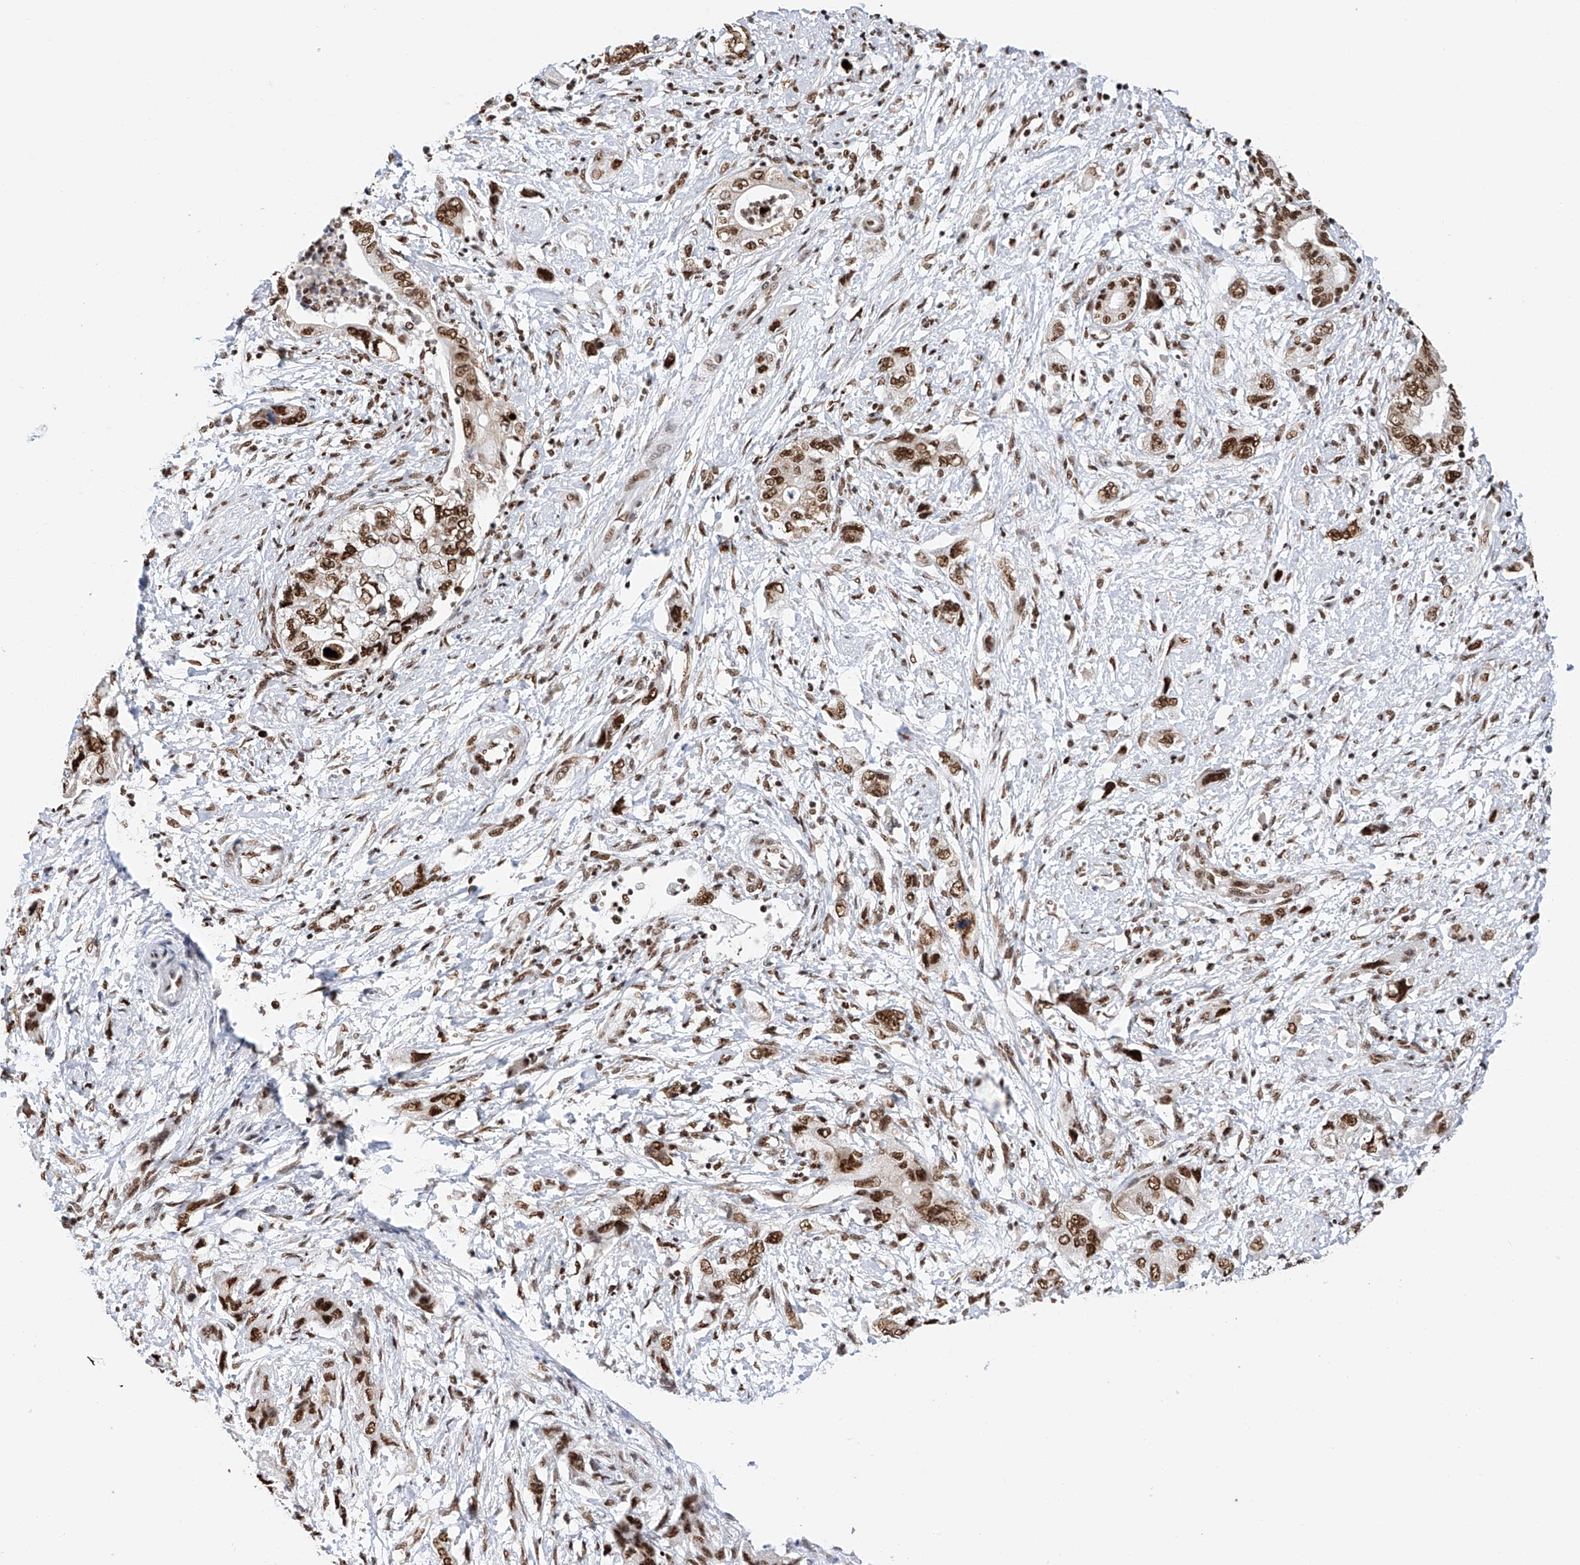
{"staining": {"intensity": "strong", "quantity": ">75%", "location": "nuclear"}, "tissue": "pancreatic cancer", "cell_type": "Tumor cells", "image_type": "cancer", "snomed": [{"axis": "morphology", "description": "Adenocarcinoma, NOS"}, {"axis": "topography", "description": "Pancreas"}], "caption": "Immunohistochemistry (IHC) staining of pancreatic adenocarcinoma, which demonstrates high levels of strong nuclear positivity in about >75% of tumor cells indicating strong nuclear protein staining. The staining was performed using DAB (brown) for protein detection and nuclei were counterstained in hematoxylin (blue).", "gene": "SRSF6", "patient": {"sex": "female", "age": 73}}